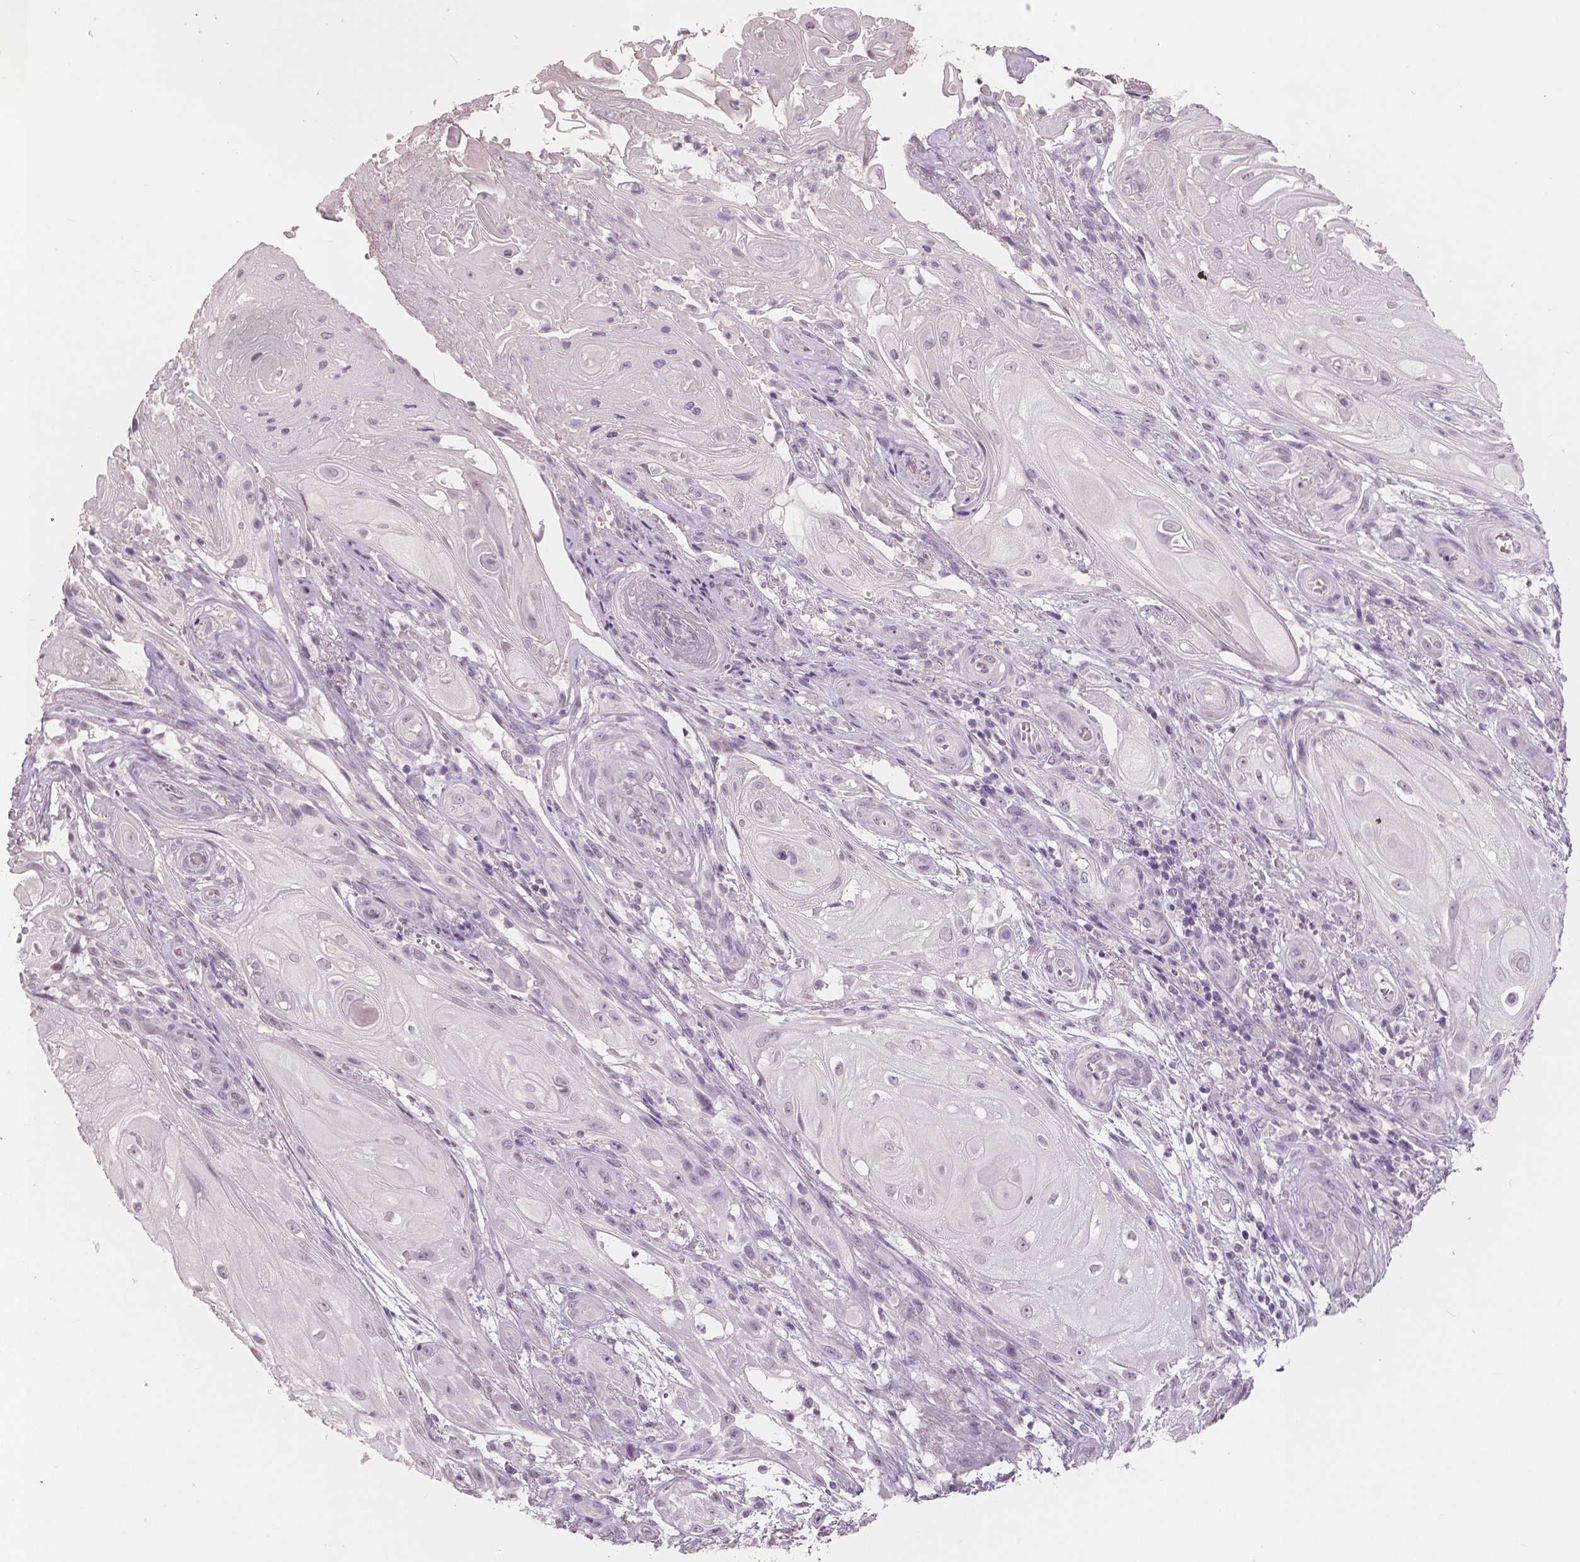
{"staining": {"intensity": "negative", "quantity": "none", "location": "none"}, "tissue": "skin cancer", "cell_type": "Tumor cells", "image_type": "cancer", "snomed": [{"axis": "morphology", "description": "Squamous cell carcinoma, NOS"}, {"axis": "topography", "description": "Skin"}], "caption": "The histopathology image displays no significant staining in tumor cells of squamous cell carcinoma (skin). (Immunohistochemistry (ihc), brightfield microscopy, high magnification).", "gene": "NECAB1", "patient": {"sex": "male", "age": 62}}